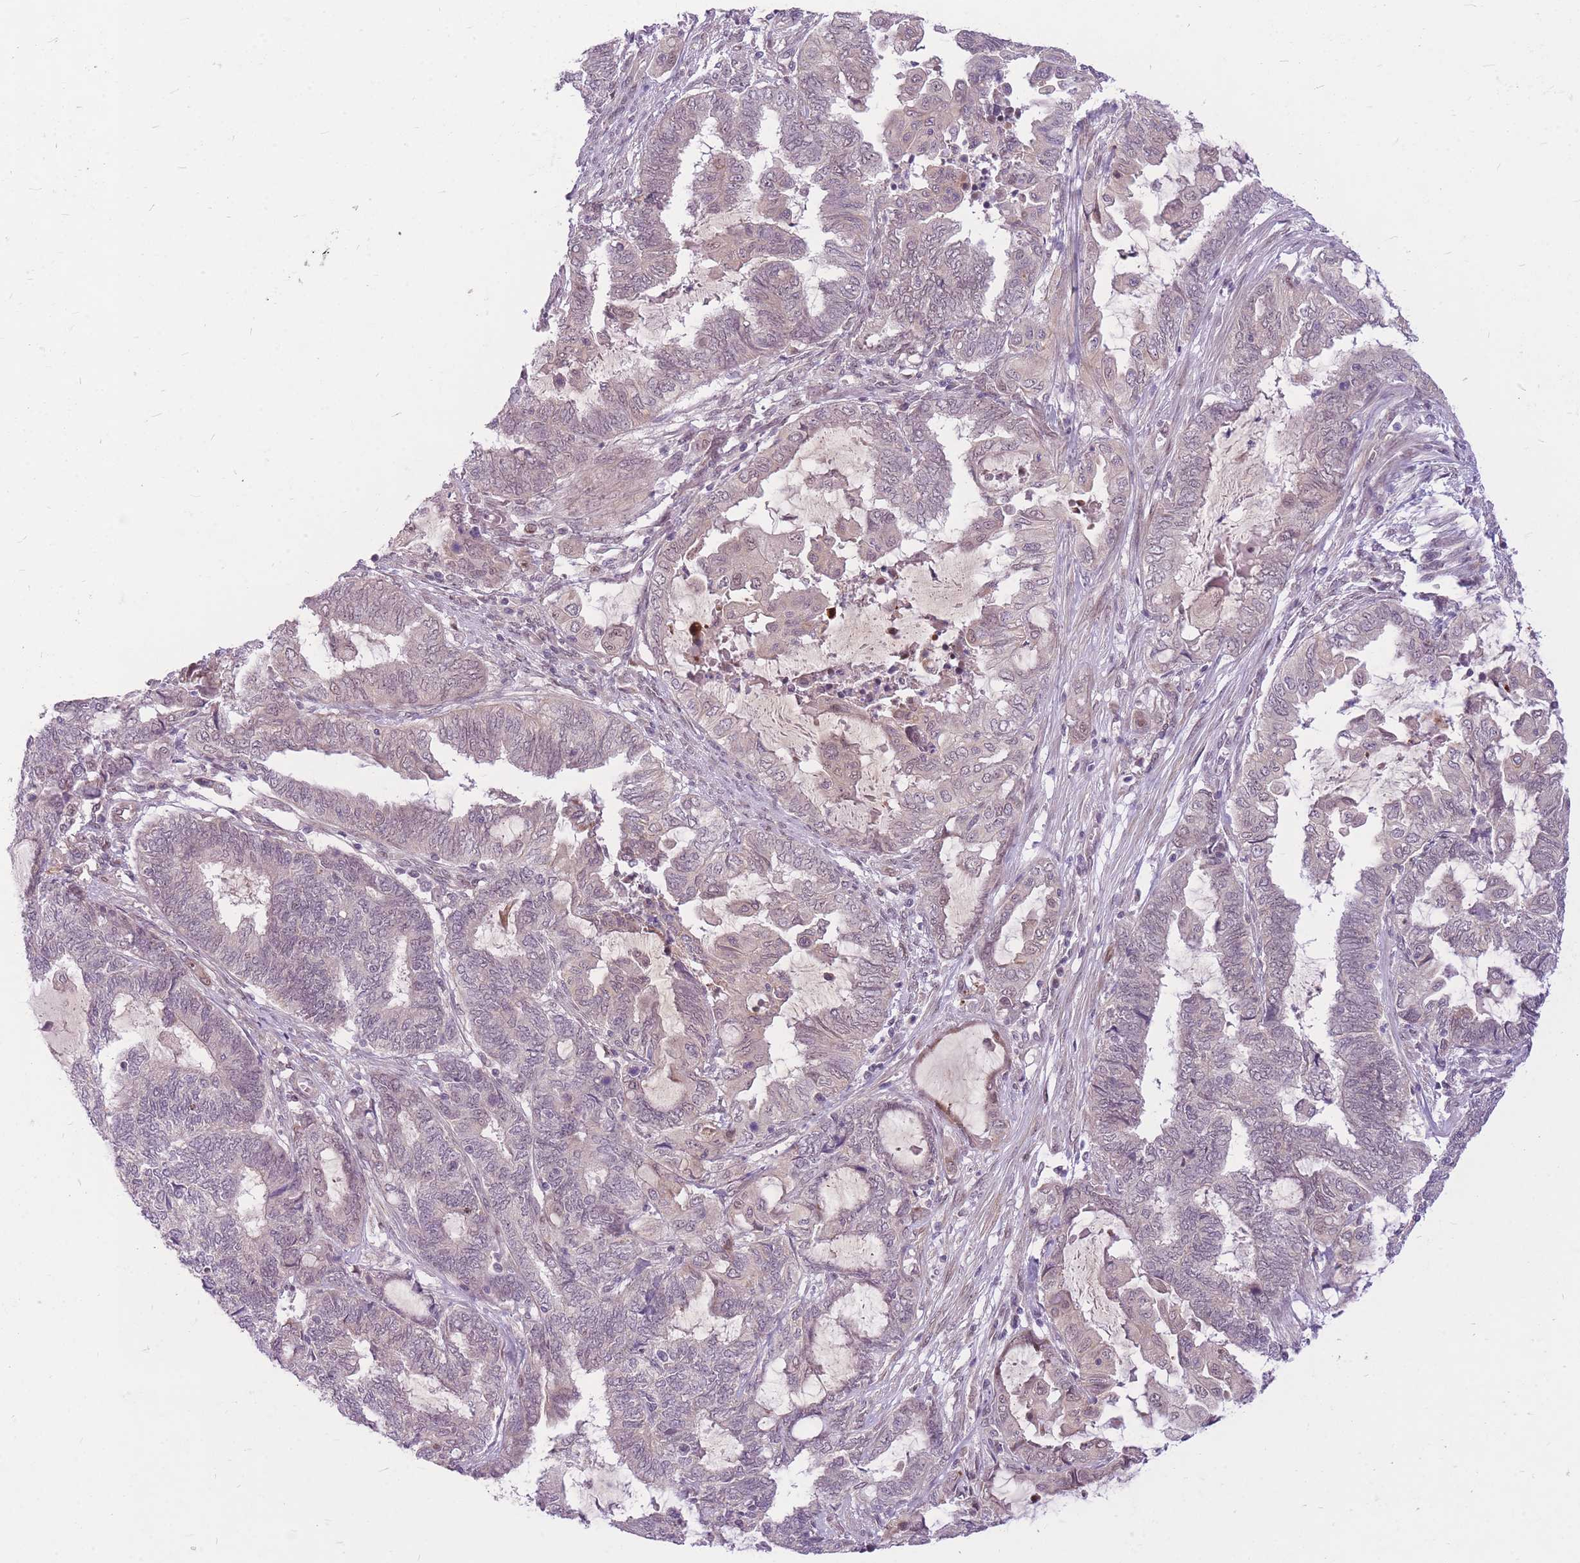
{"staining": {"intensity": "negative", "quantity": "none", "location": "none"}, "tissue": "endometrial cancer", "cell_type": "Tumor cells", "image_type": "cancer", "snomed": [{"axis": "morphology", "description": "Adenocarcinoma, NOS"}, {"axis": "topography", "description": "Uterus"}, {"axis": "topography", "description": "Endometrium"}], "caption": "DAB (3,3'-diaminobenzidine) immunohistochemical staining of endometrial cancer (adenocarcinoma) reveals no significant expression in tumor cells.", "gene": "ERCC2", "patient": {"sex": "female", "age": 70}}